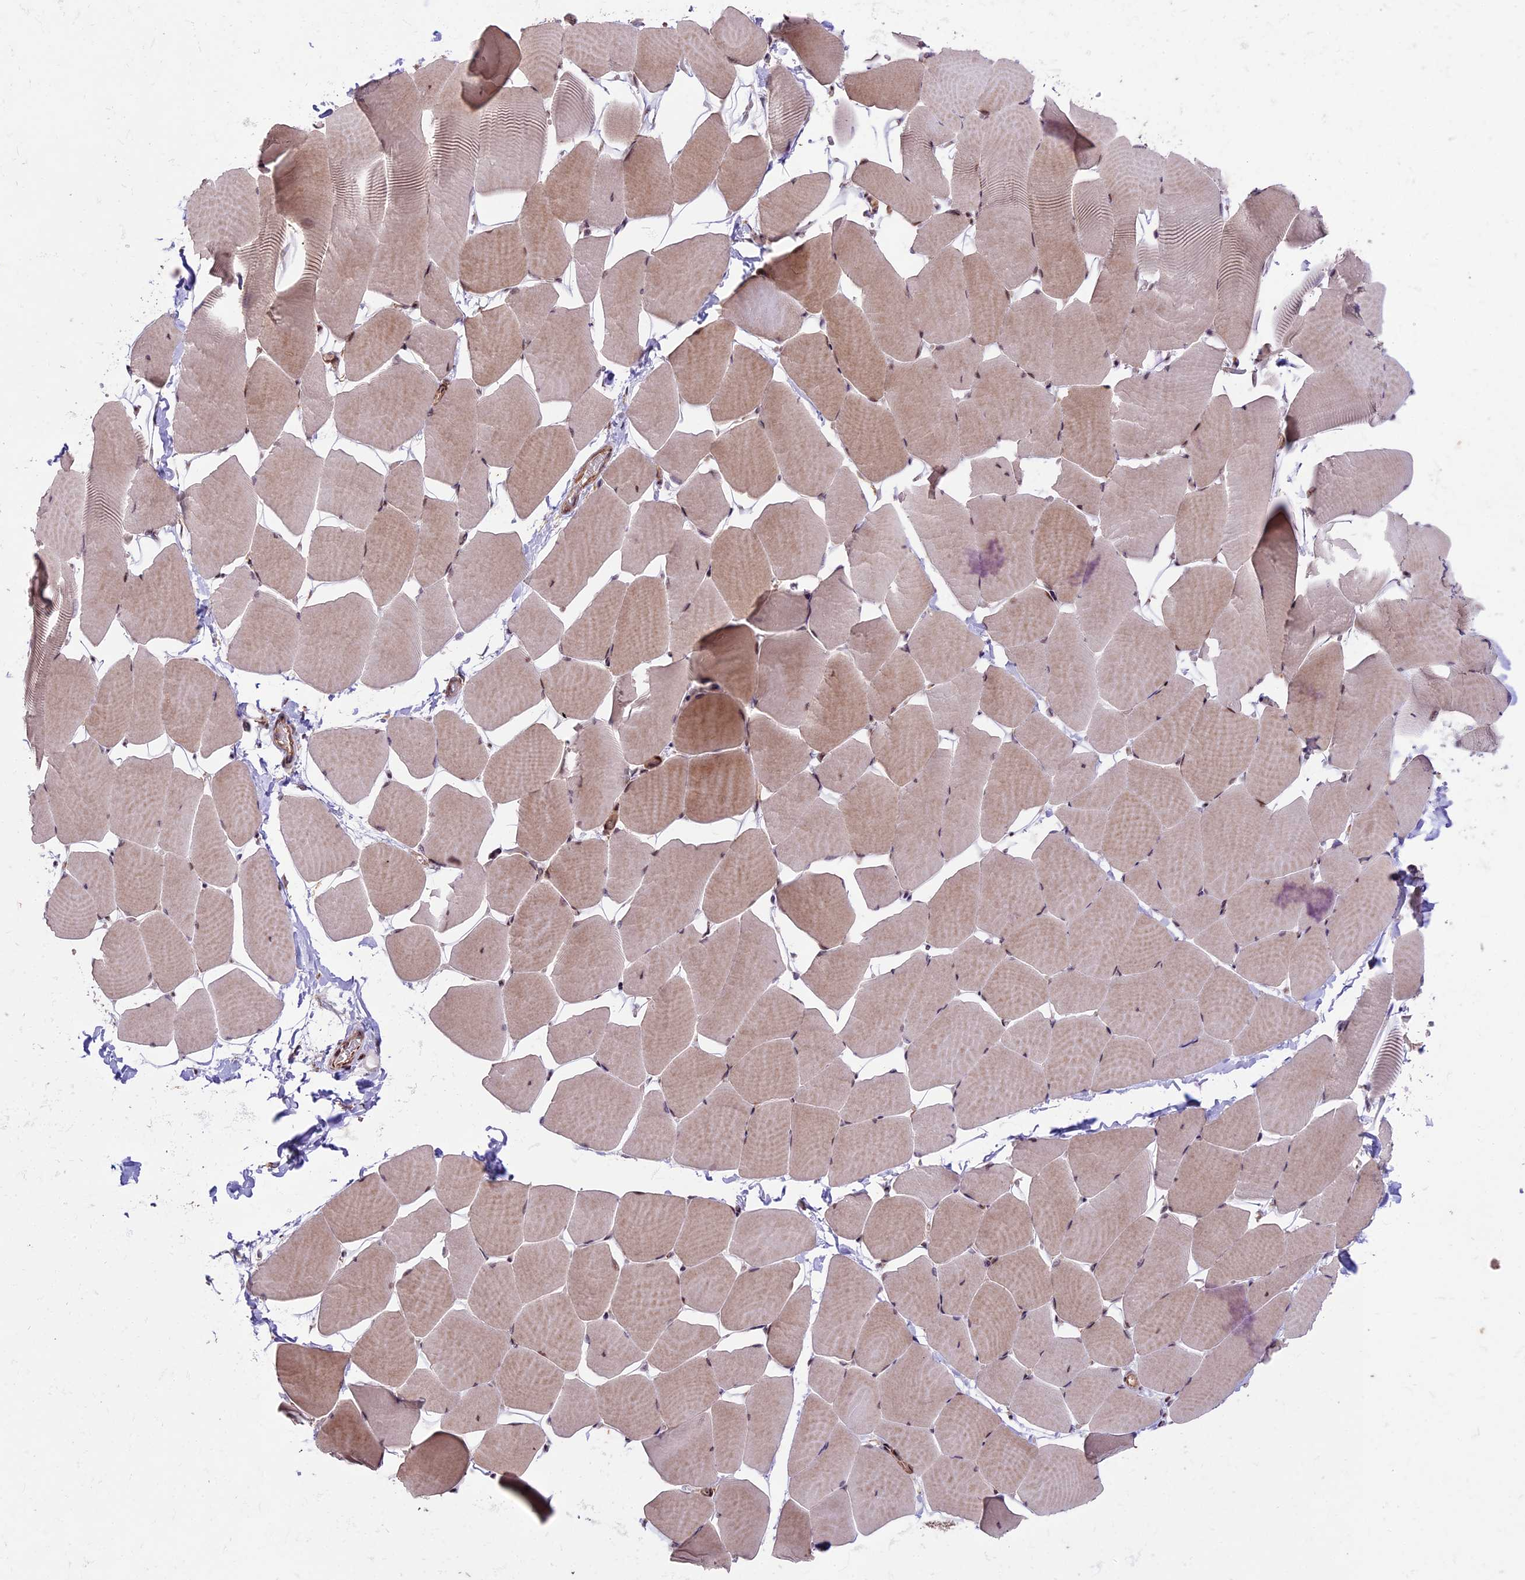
{"staining": {"intensity": "weak", "quantity": ">75%", "location": "cytoplasmic/membranous"}, "tissue": "skeletal muscle", "cell_type": "Myocytes", "image_type": "normal", "snomed": [{"axis": "morphology", "description": "Normal tissue, NOS"}, {"axis": "topography", "description": "Skeletal muscle"}], "caption": "About >75% of myocytes in normal skeletal muscle display weak cytoplasmic/membranous protein expression as visualized by brown immunohistochemical staining.", "gene": "HDAC5", "patient": {"sex": "male", "age": 25}}